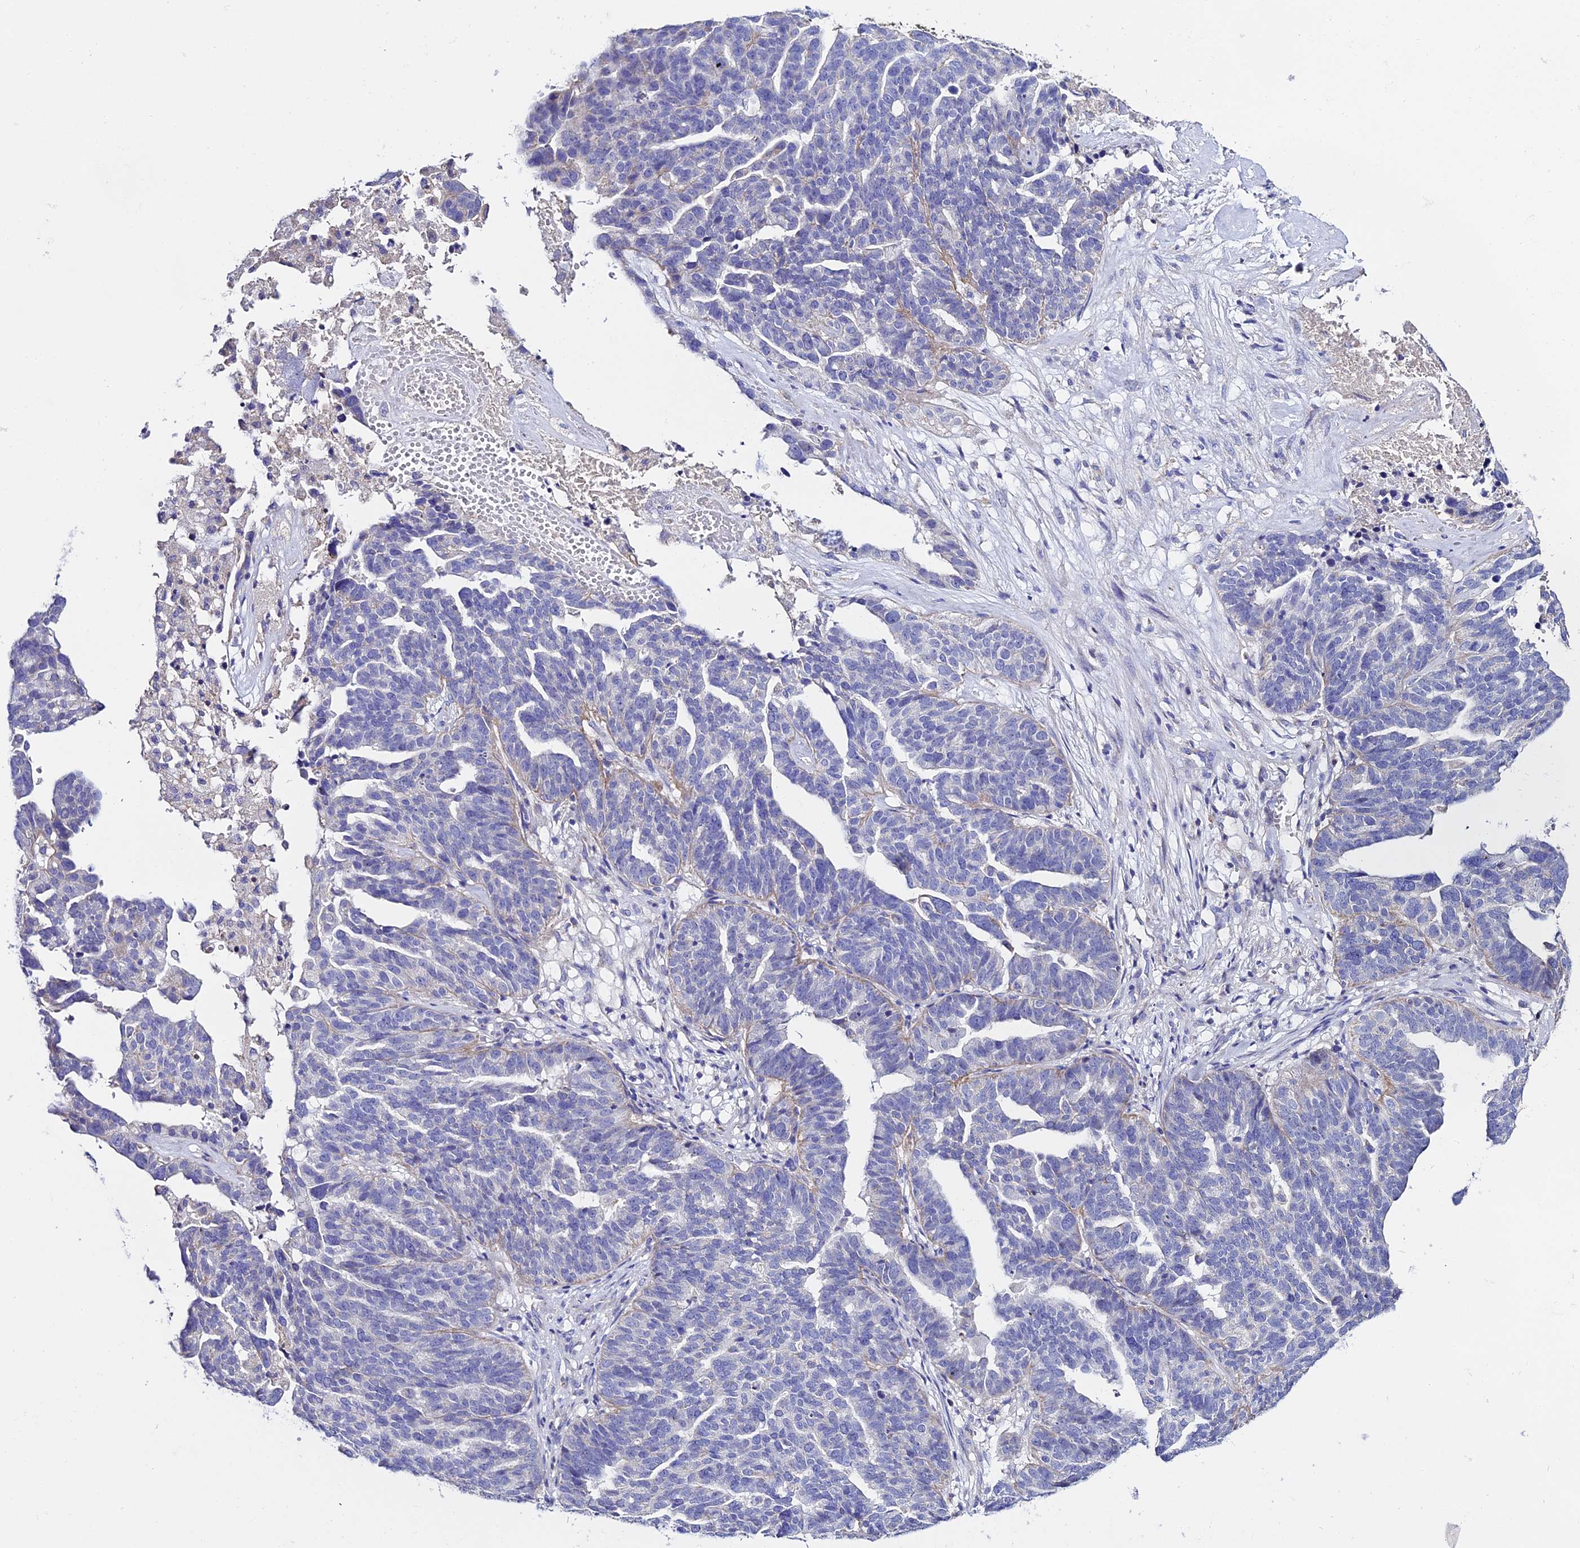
{"staining": {"intensity": "negative", "quantity": "none", "location": "none"}, "tissue": "ovarian cancer", "cell_type": "Tumor cells", "image_type": "cancer", "snomed": [{"axis": "morphology", "description": "Cystadenocarcinoma, serous, NOS"}, {"axis": "topography", "description": "Ovary"}], "caption": "Micrograph shows no significant protein positivity in tumor cells of serous cystadenocarcinoma (ovarian).", "gene": "PPP2R2C", "patient": {"sex": "female", "age": 59}}